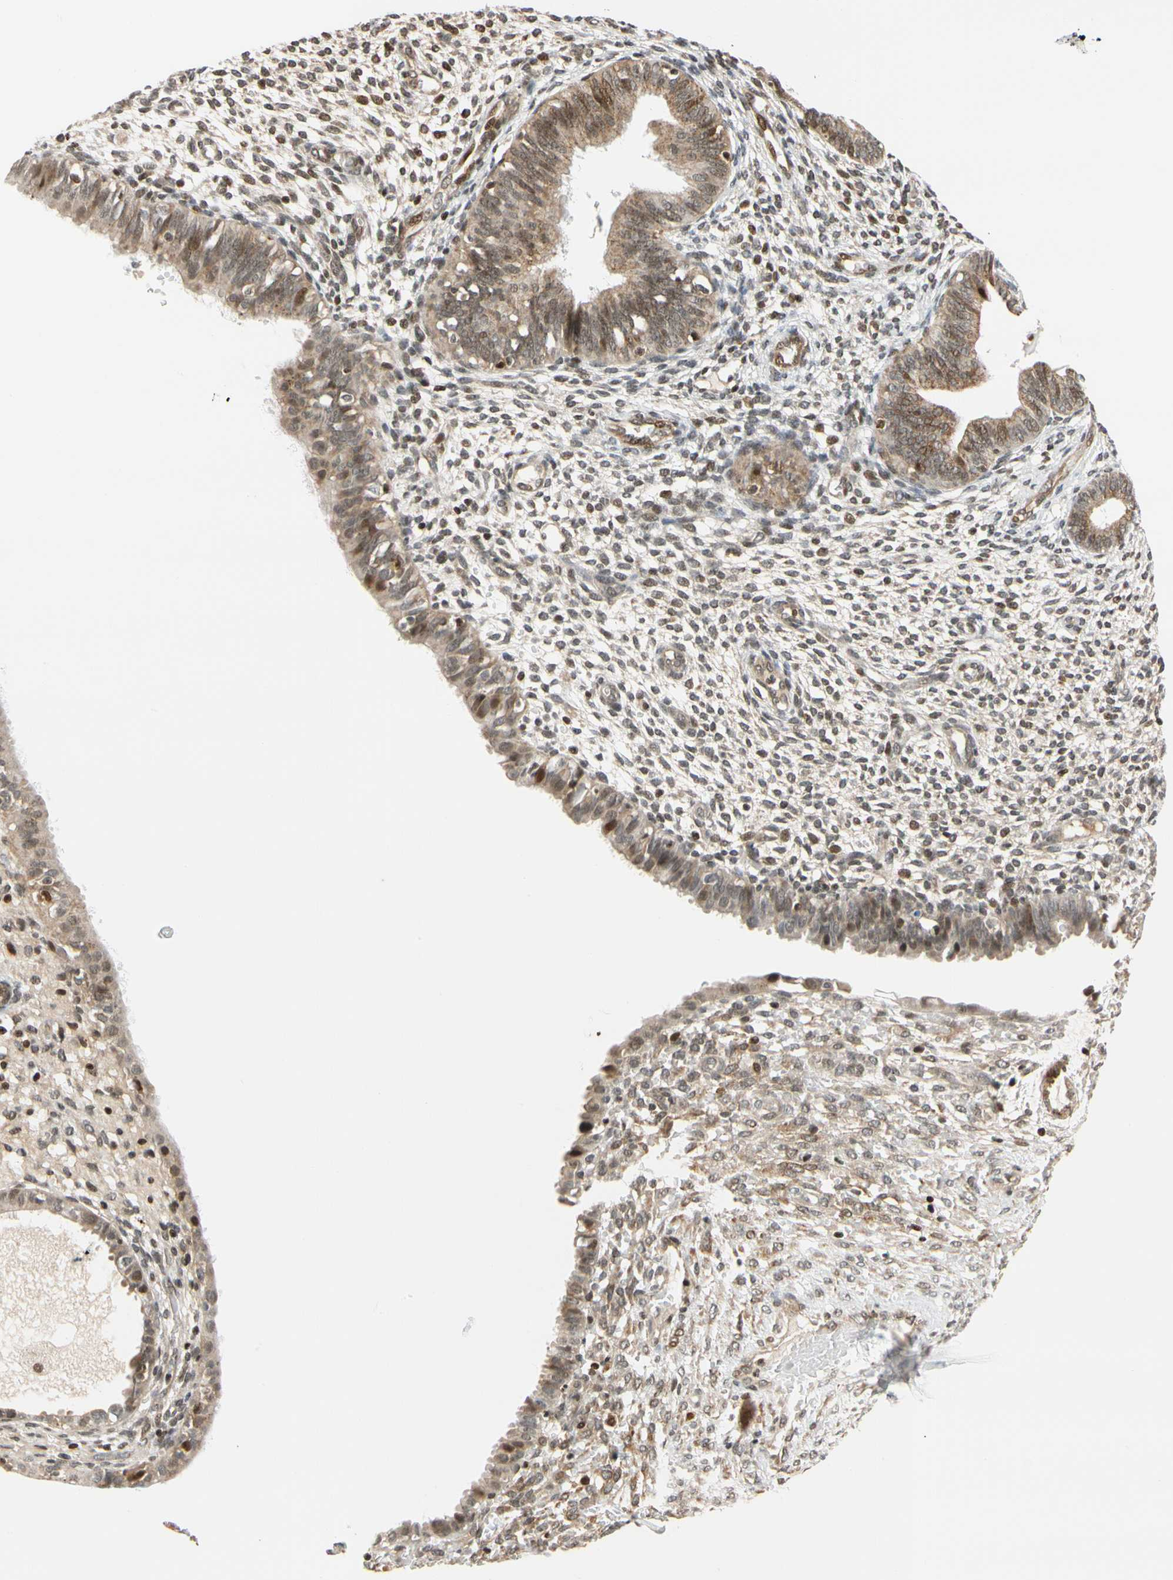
{"staining": {"intensity": "weak", "quantity": ">75%", "location": "cytoplasmic/membranous,nuclear"}, "tissue": "endometrium", "cell_type": "Cells in endometrial stroma", "image_type": "normal", "snomed": [{"axis": "morphology", "description": "Normal tissue, NOS"}, {"axis": "topography", "description": "Endometrium"}], "caption": "This is a histology image of immunohistochemistry (IHC) staining of normal endometrium, which shows weak positivity in the cytoplasmic/membranous,nuclear of cells in endometrial stroma.", "gene": "CDK7", "patient": {"sex": "female", "age": 61}}